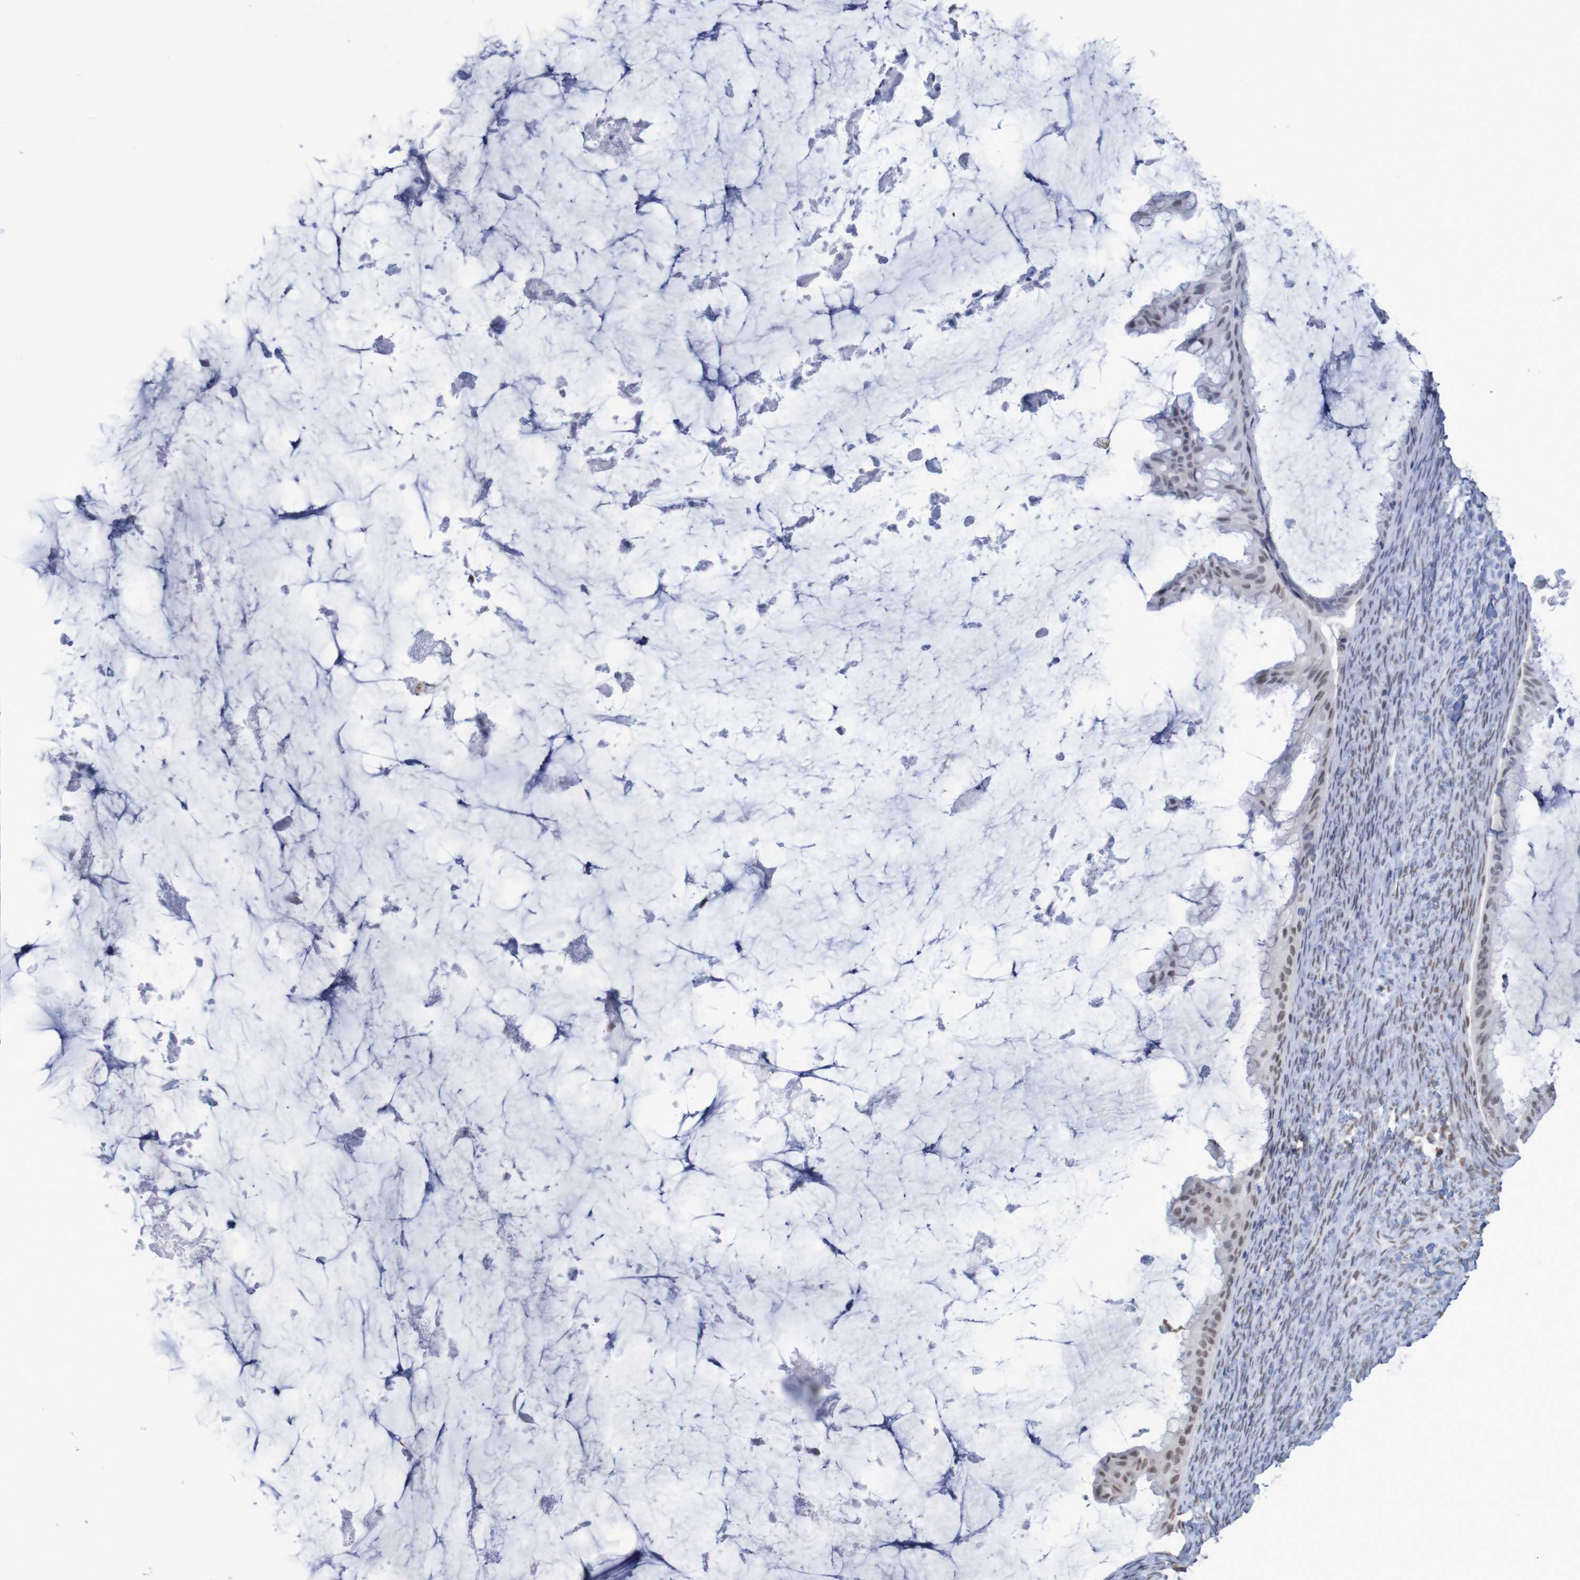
{"staining": {"intensity": "moderate", "quantity": ">75%", "location": "nuclear"}, "tissue": "ovarian cancer", "cell_type": "Tumor cells", "image_type": "cancer", "snomed": [{"axis": "morphology", "description": "Cystadenocarcinoma, mucinous, NOS"}, {"axis": "topography", "description": "Ovary"}], "caption": "Immunohistochemistry (IHC) photomicrograph of human ovarian cancer stained for a protein (brown), which reveals medium levels of moderate nuclear staining in about >75% of tumor cells.", "gene": "MRTFB", "patient": {"sex": "female", "age": 61}}